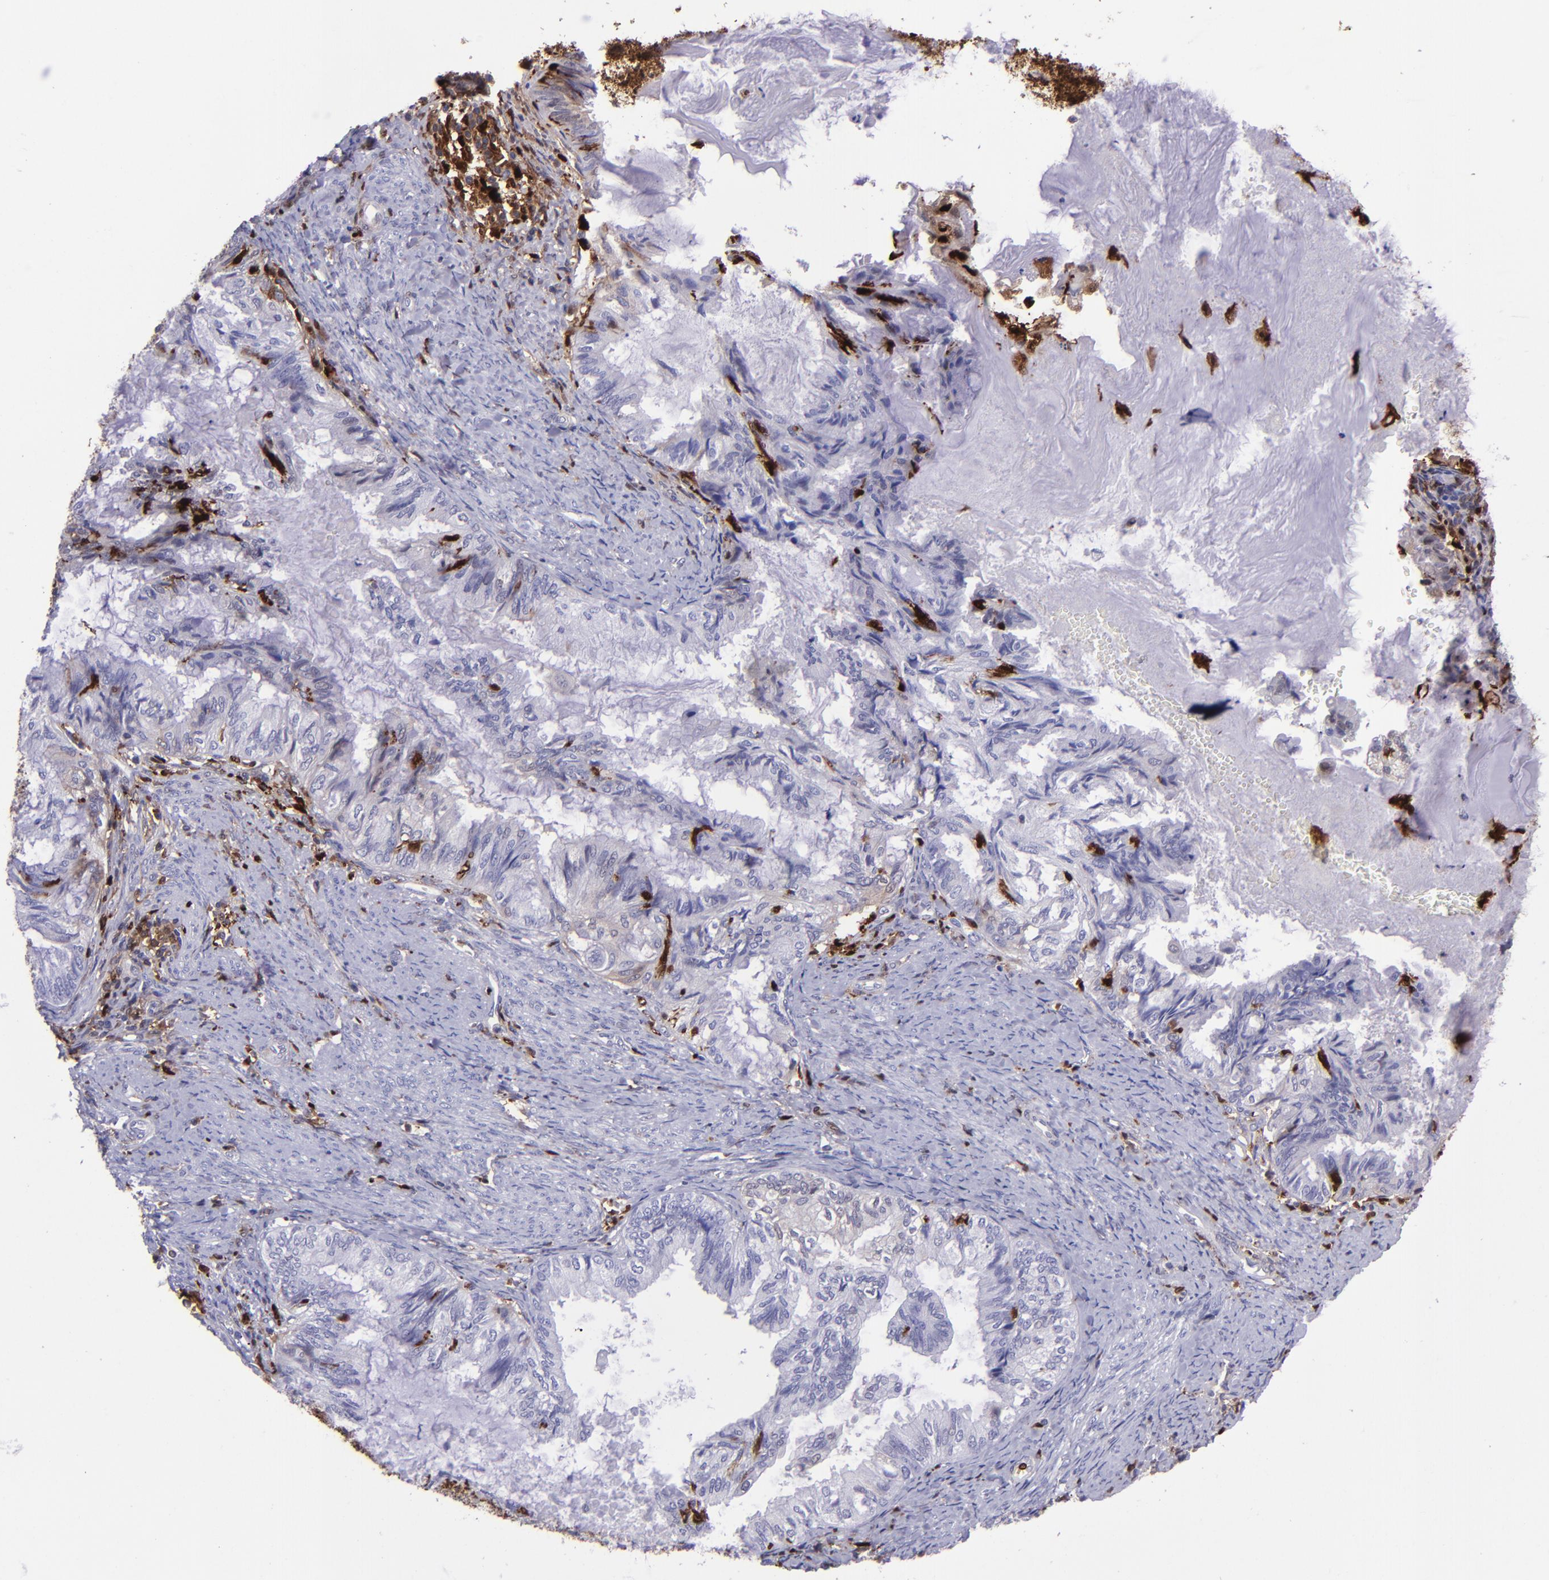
{"staining": {"intensity": "moderate", "quantity": "<25%", "location": "cytoplasmic/membranous,nuclear"}, "tissue": "endometrial cancer", "cell_type": "Tumor cells", "image_type": "cancer", "snomed": [{"axis": "morphology", "description": "Adenocarcinoma, NOS"}, {"axis": "topography", "description": "Endometrium"}], "caption": "High-power microscopy captured an IHC histopathology image of endometrial adenocarcinoma, revealing moderate cytoplasmic/membranous and nuclear positivity in about <25% of tumor cells.", "gene": "TYMP", "patient": {"sex": "female", "age": 86}}